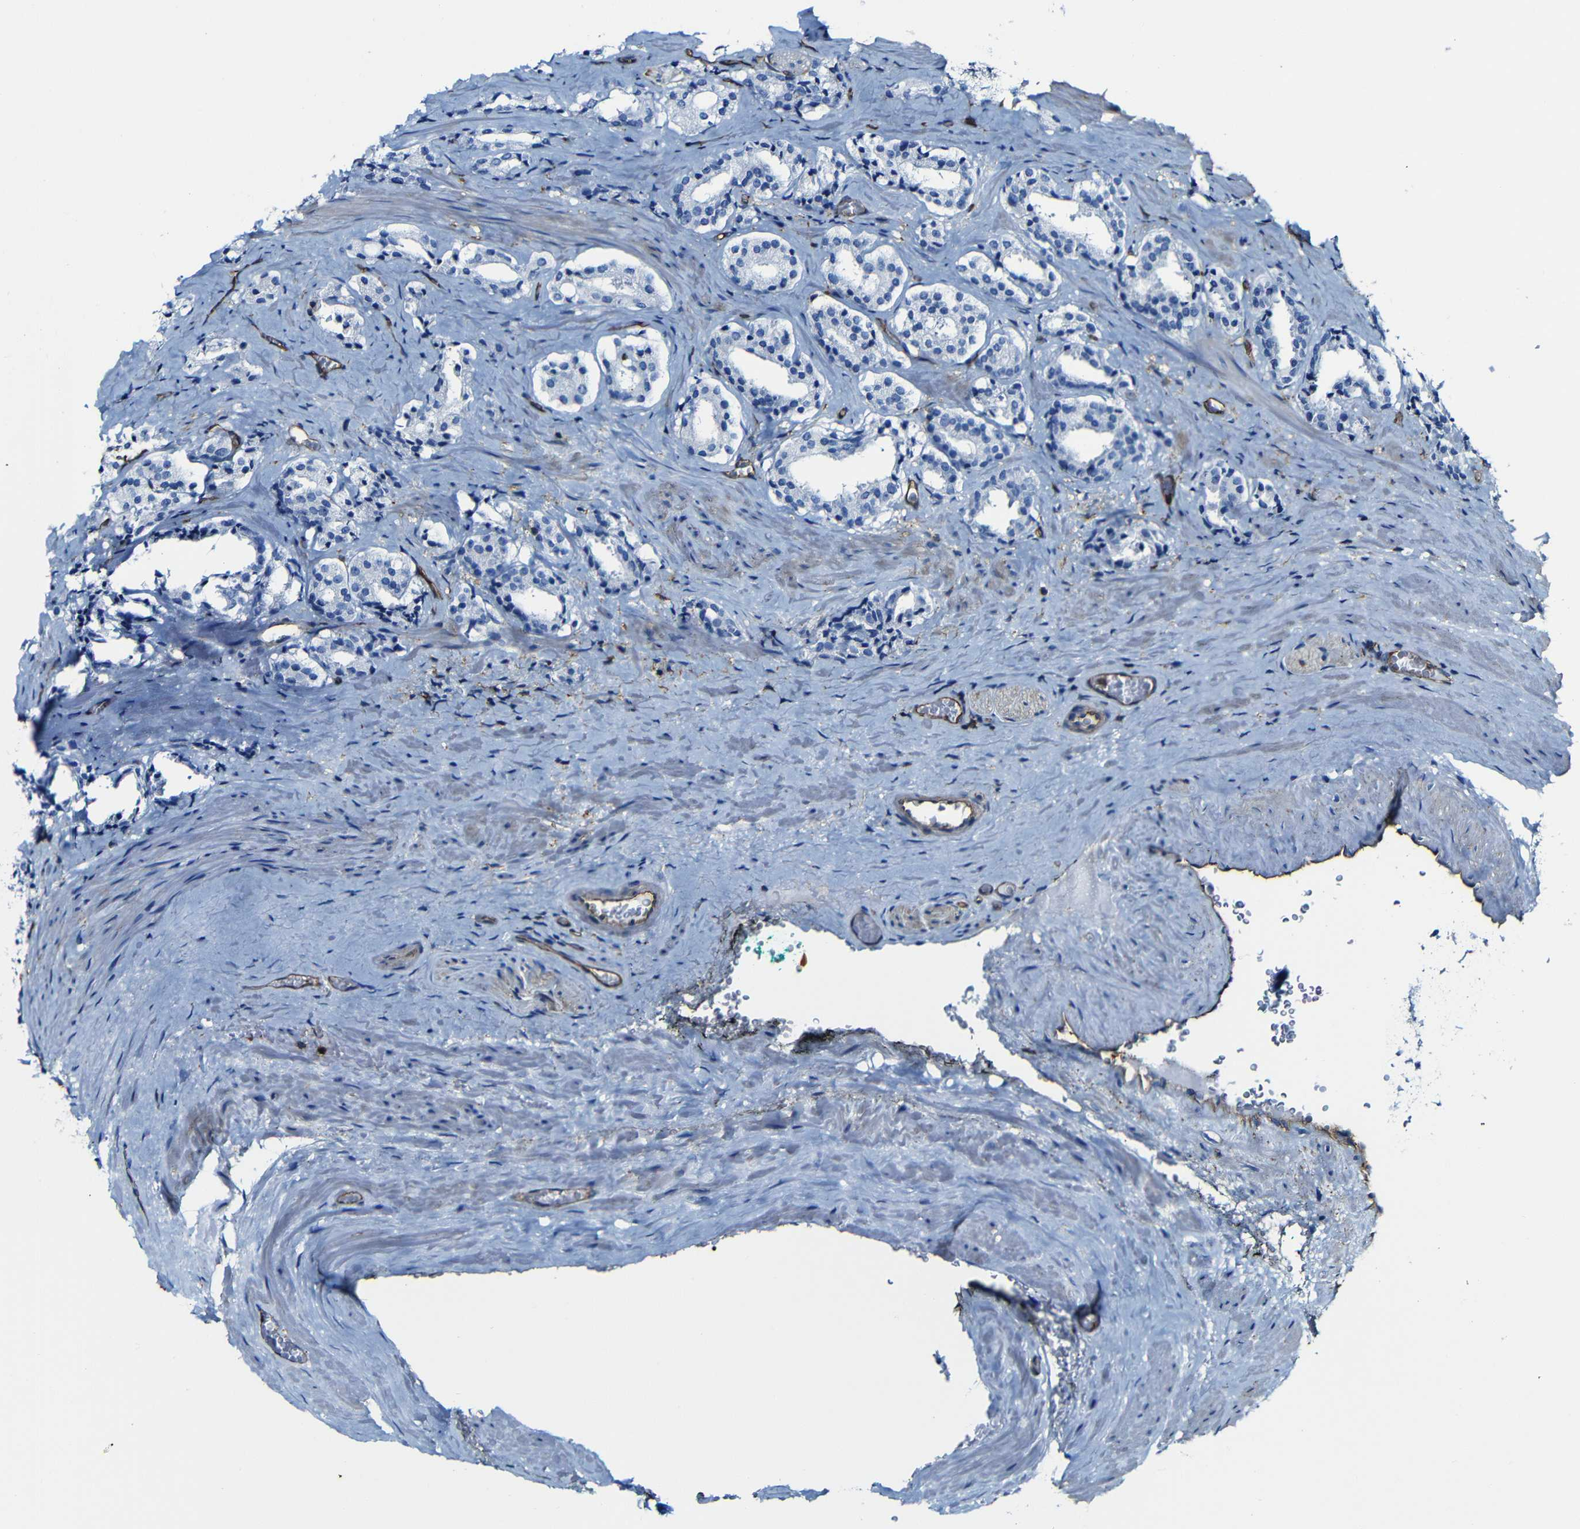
{"staining": {"intensity": "negative", "quantity": "none", "location": "none"}, "tissue": "prostate cancer", "cell_type": "Tumor cells", "image_type": "cancer", "snomed": [{"axis": "morphology", "description": "Adenocarcinoma, High grade"}, {"axis": "topography", "description": "Prostate"}], "caption": "Immunohistochemistry of human prostate cancer (adenocarcinoma (high-grade)) displays no staining in tumor cells.", "gene": "MSN", "patient": {"sex": "male", "age": 60}}